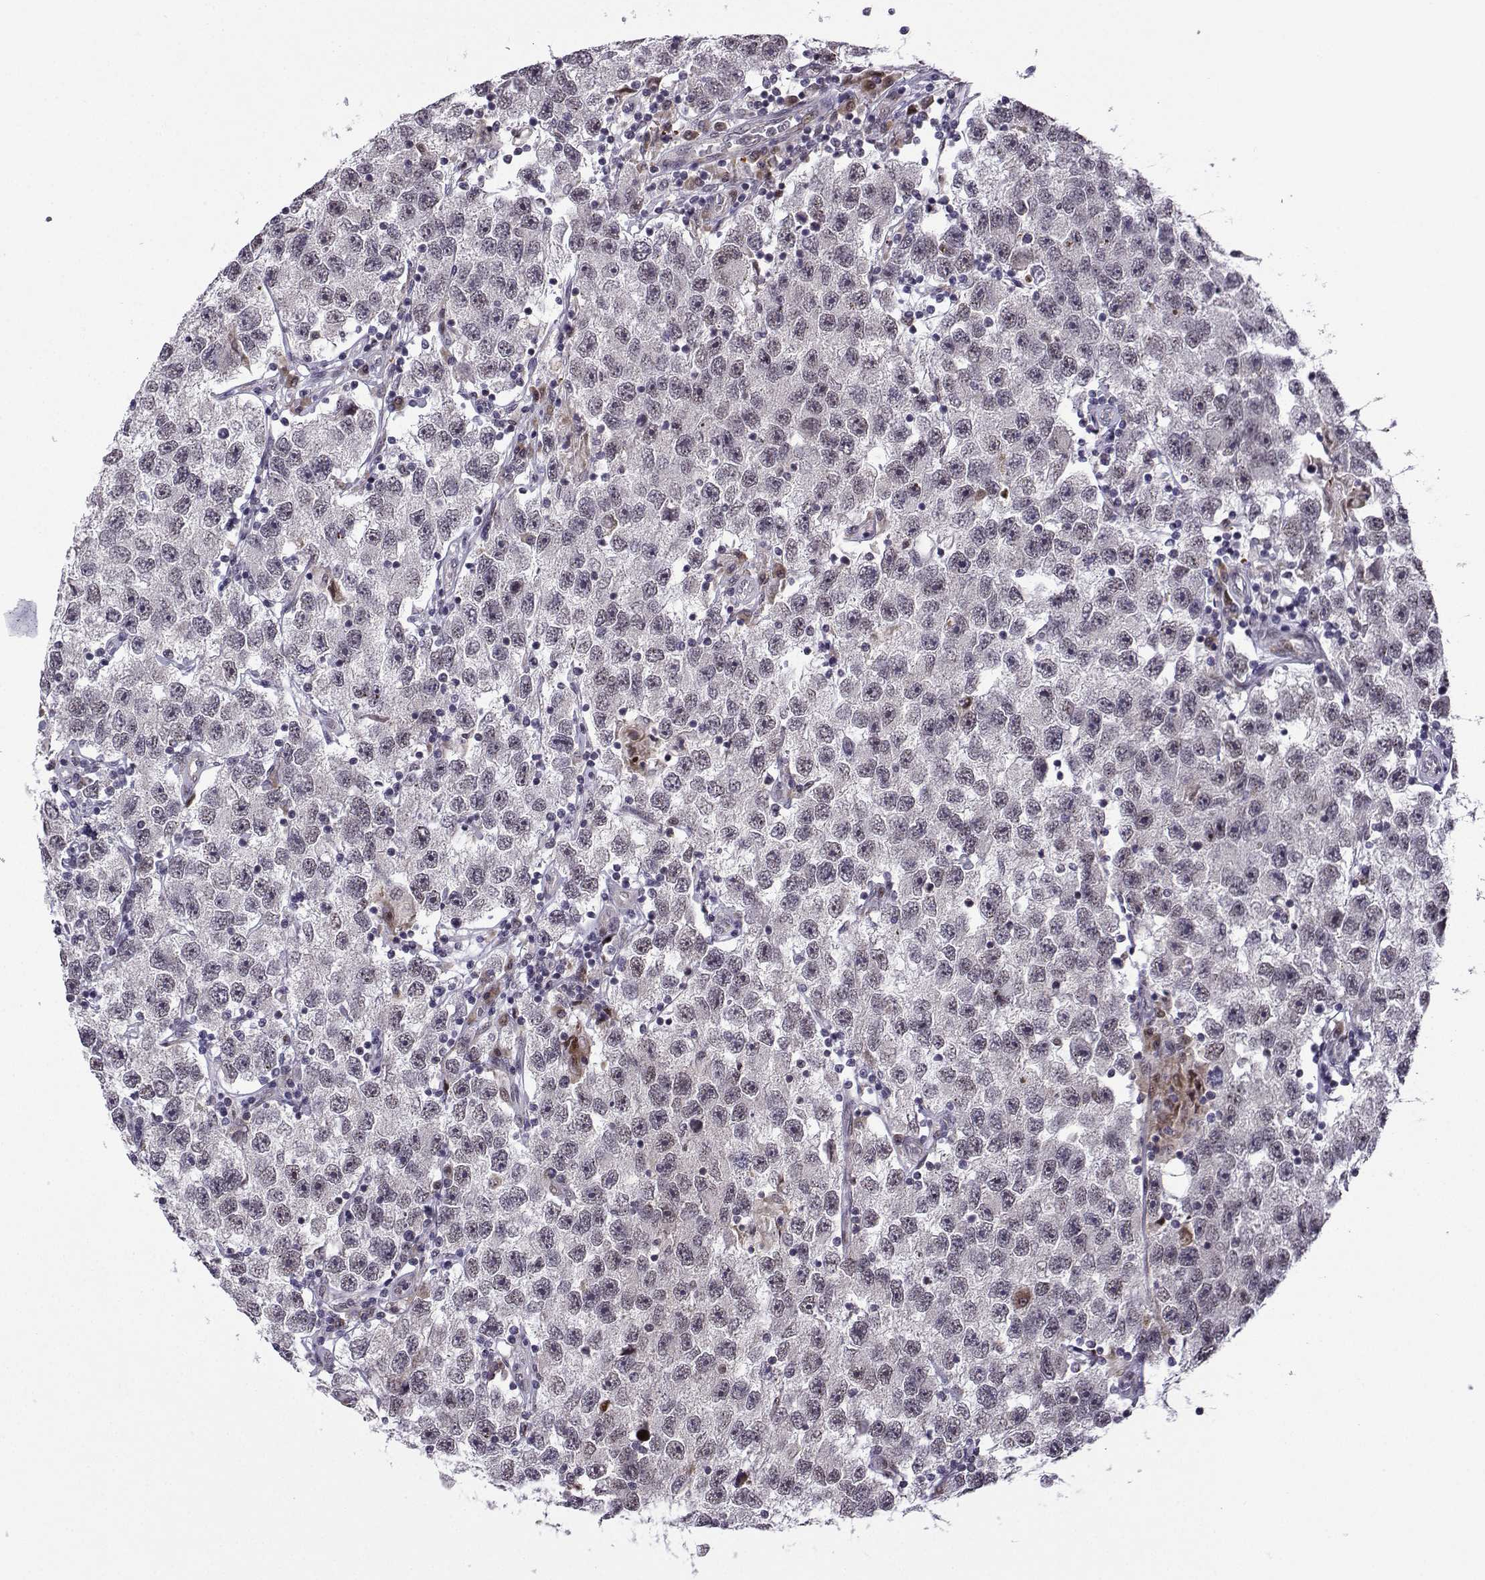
{"staining": {"intensity": "negative", "quantity": "none", "location": "none"}, "tissue": "testis cancer", "cell_type": "Tumor cells", "image_type": "cancer", "snomed": [{"axis": "morphology", "description": "Seminoma, NOS"}, {"axis": "topography", "description": "Testis"}], "caption": "This photomicrograph is of testis cancer stained with immunohistochemistry (IHC) to label a protein in brown with the nuclei are counter-stained blue. There is no expression in tumor cells.", "gene": "FGF3", "patient": {"sex": "male", "age": 26}}